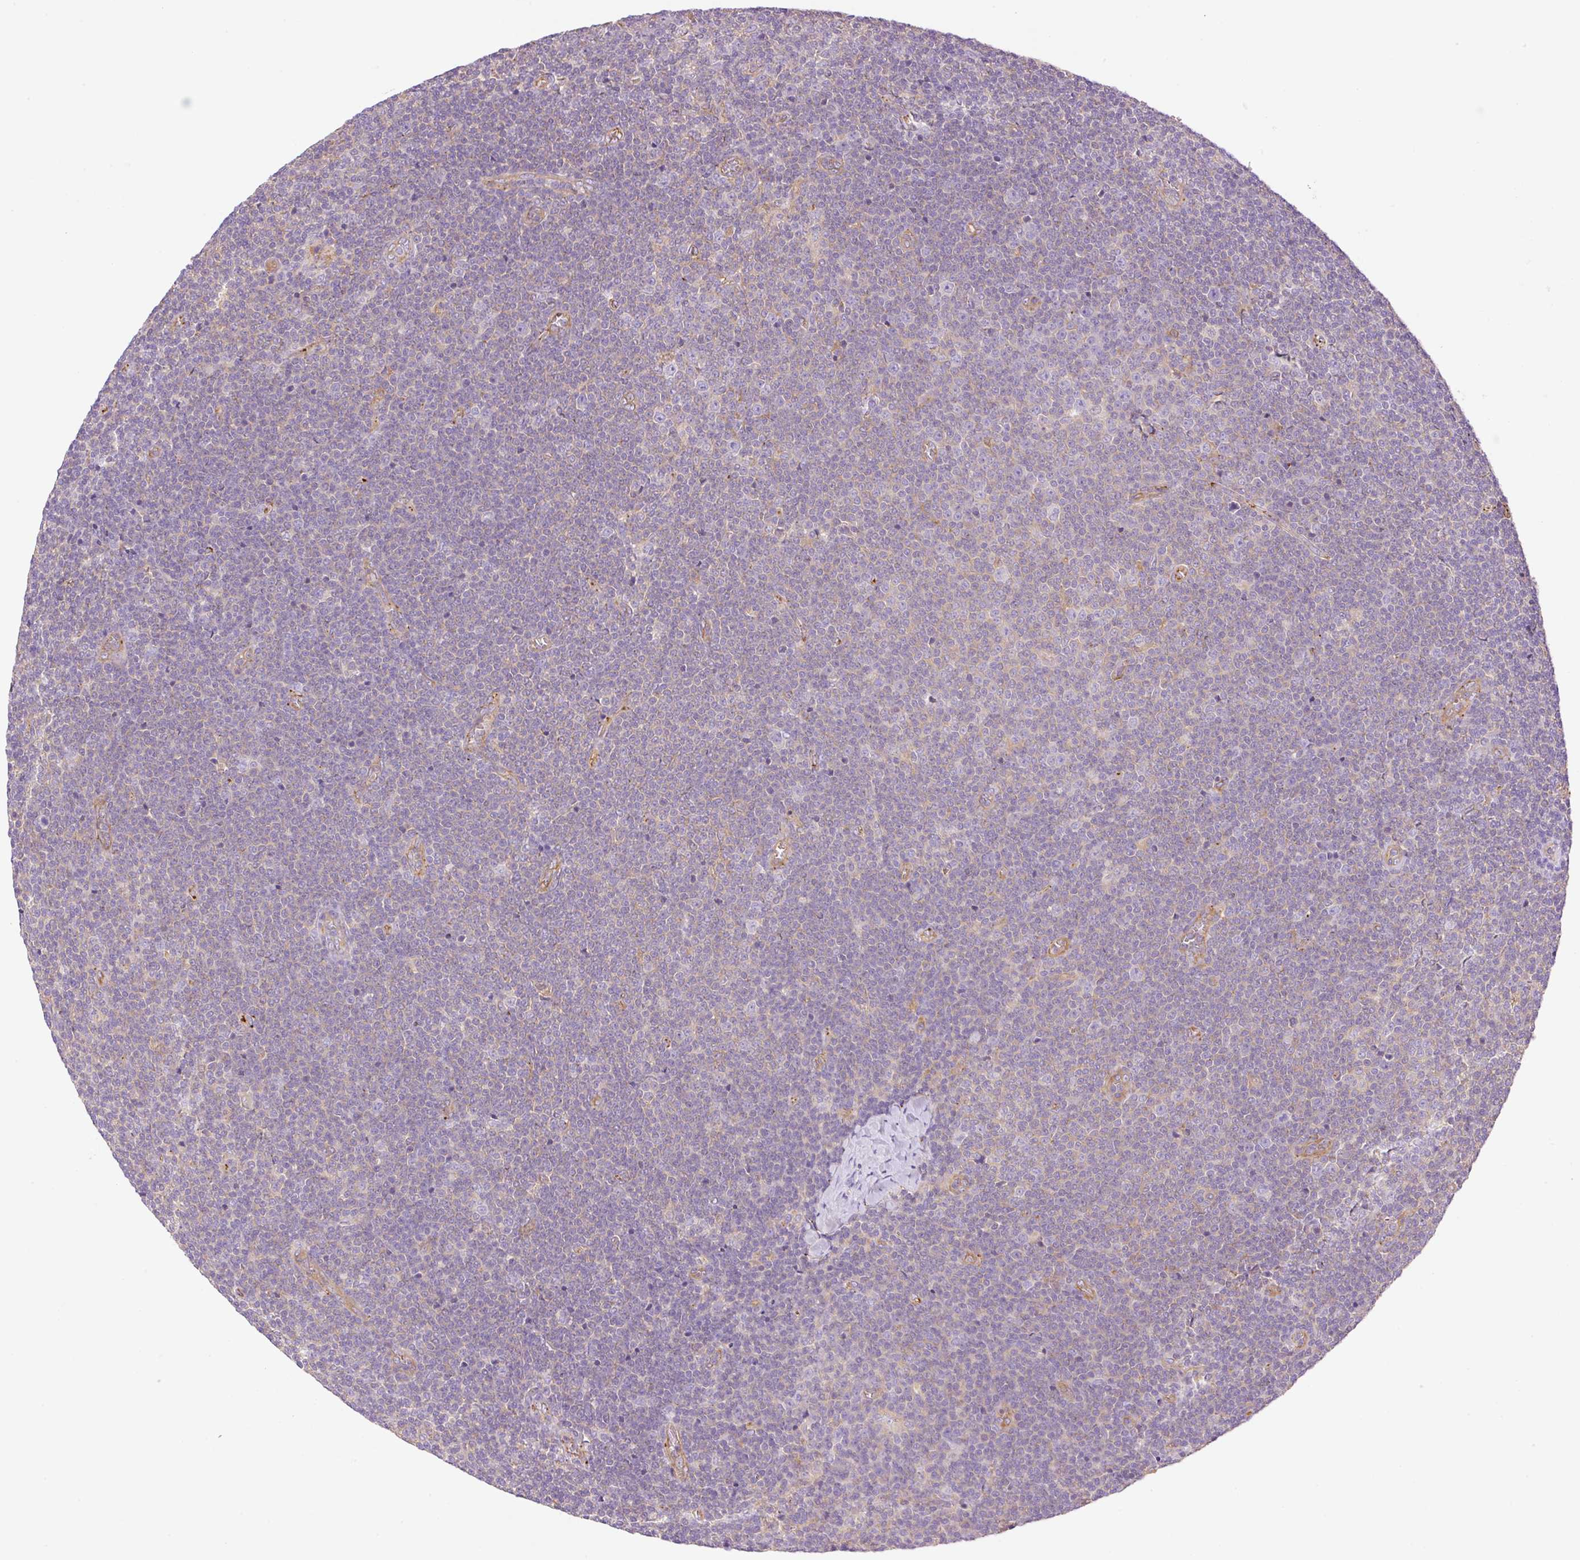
{"staining": {"intensity": "negative", "quantity": "none", "location": "none"}, "tissue": "lymphoma", "cell_type": "Tumor cells", "image_type": "cancer", "snomed": [{"axis": "morphology", "description": "Malignant lymphoma, non-Hodgkin's type, Low grade"}, {"axis": "topography", "description": "Lymph node"}], "caption": "An image of lymphoma stained for a protein demonstrates no brown staining in tumor cells.", "gene": "EHD3", "patient": {"sex": "male", "age": 48}}